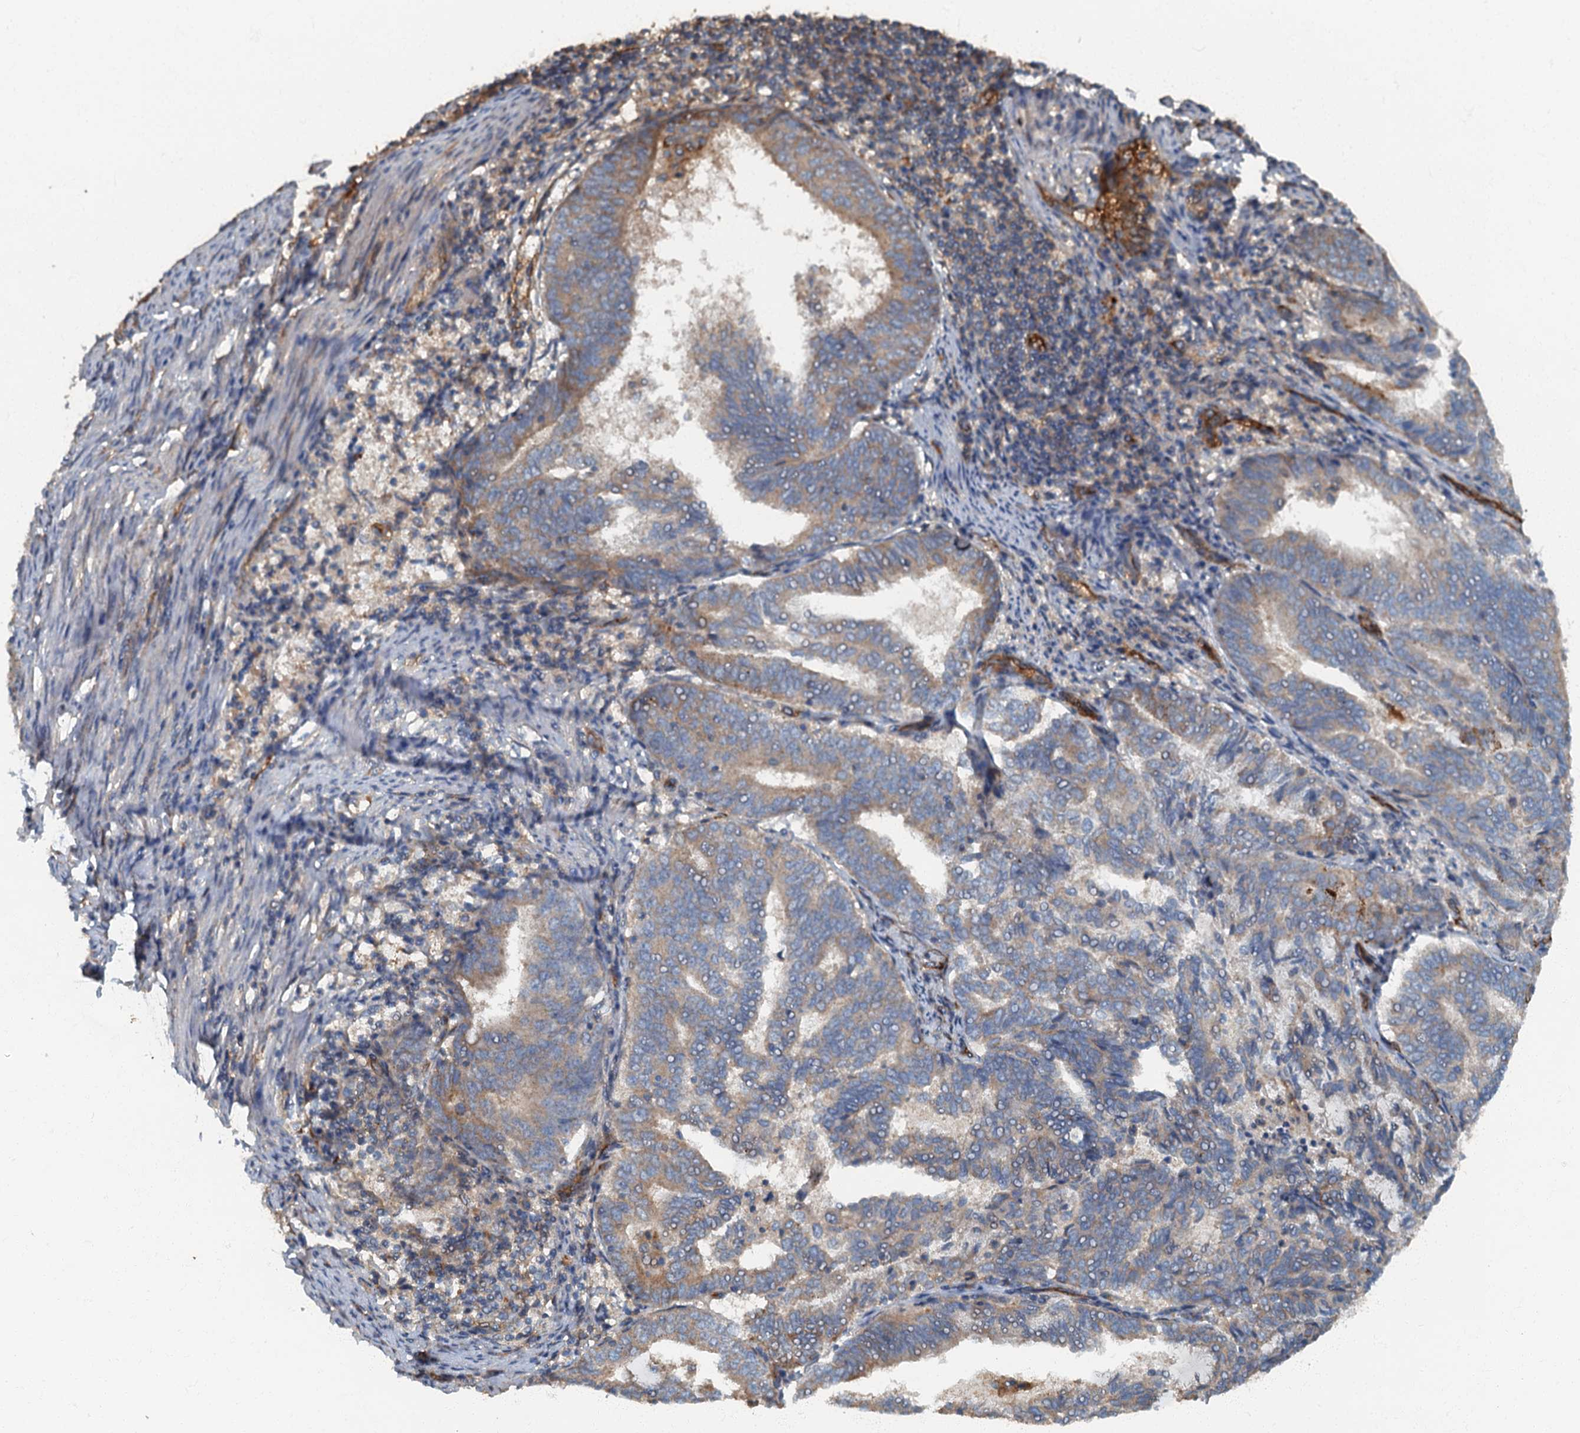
{"staining": {"intensity": "weak", "quantity": "<25%", "location": "cytoplasmic/membranous"}, "tissue": "endometrial cancer", "cell_type": "Tumor cells", "image_type": "cancer", "snomed": [{"axis": "morphology", "description": "Adenocarcinoma, NOS"}, {"axis": "topography", "description": "Endometrium"}], "caption": "This is an IHC micrograph of human endometrial cancer (adenocarcinoma). There is no positivity in tumor cells.", "gene": "ARL11", "patient": {"sex": "female", "age": 80}}